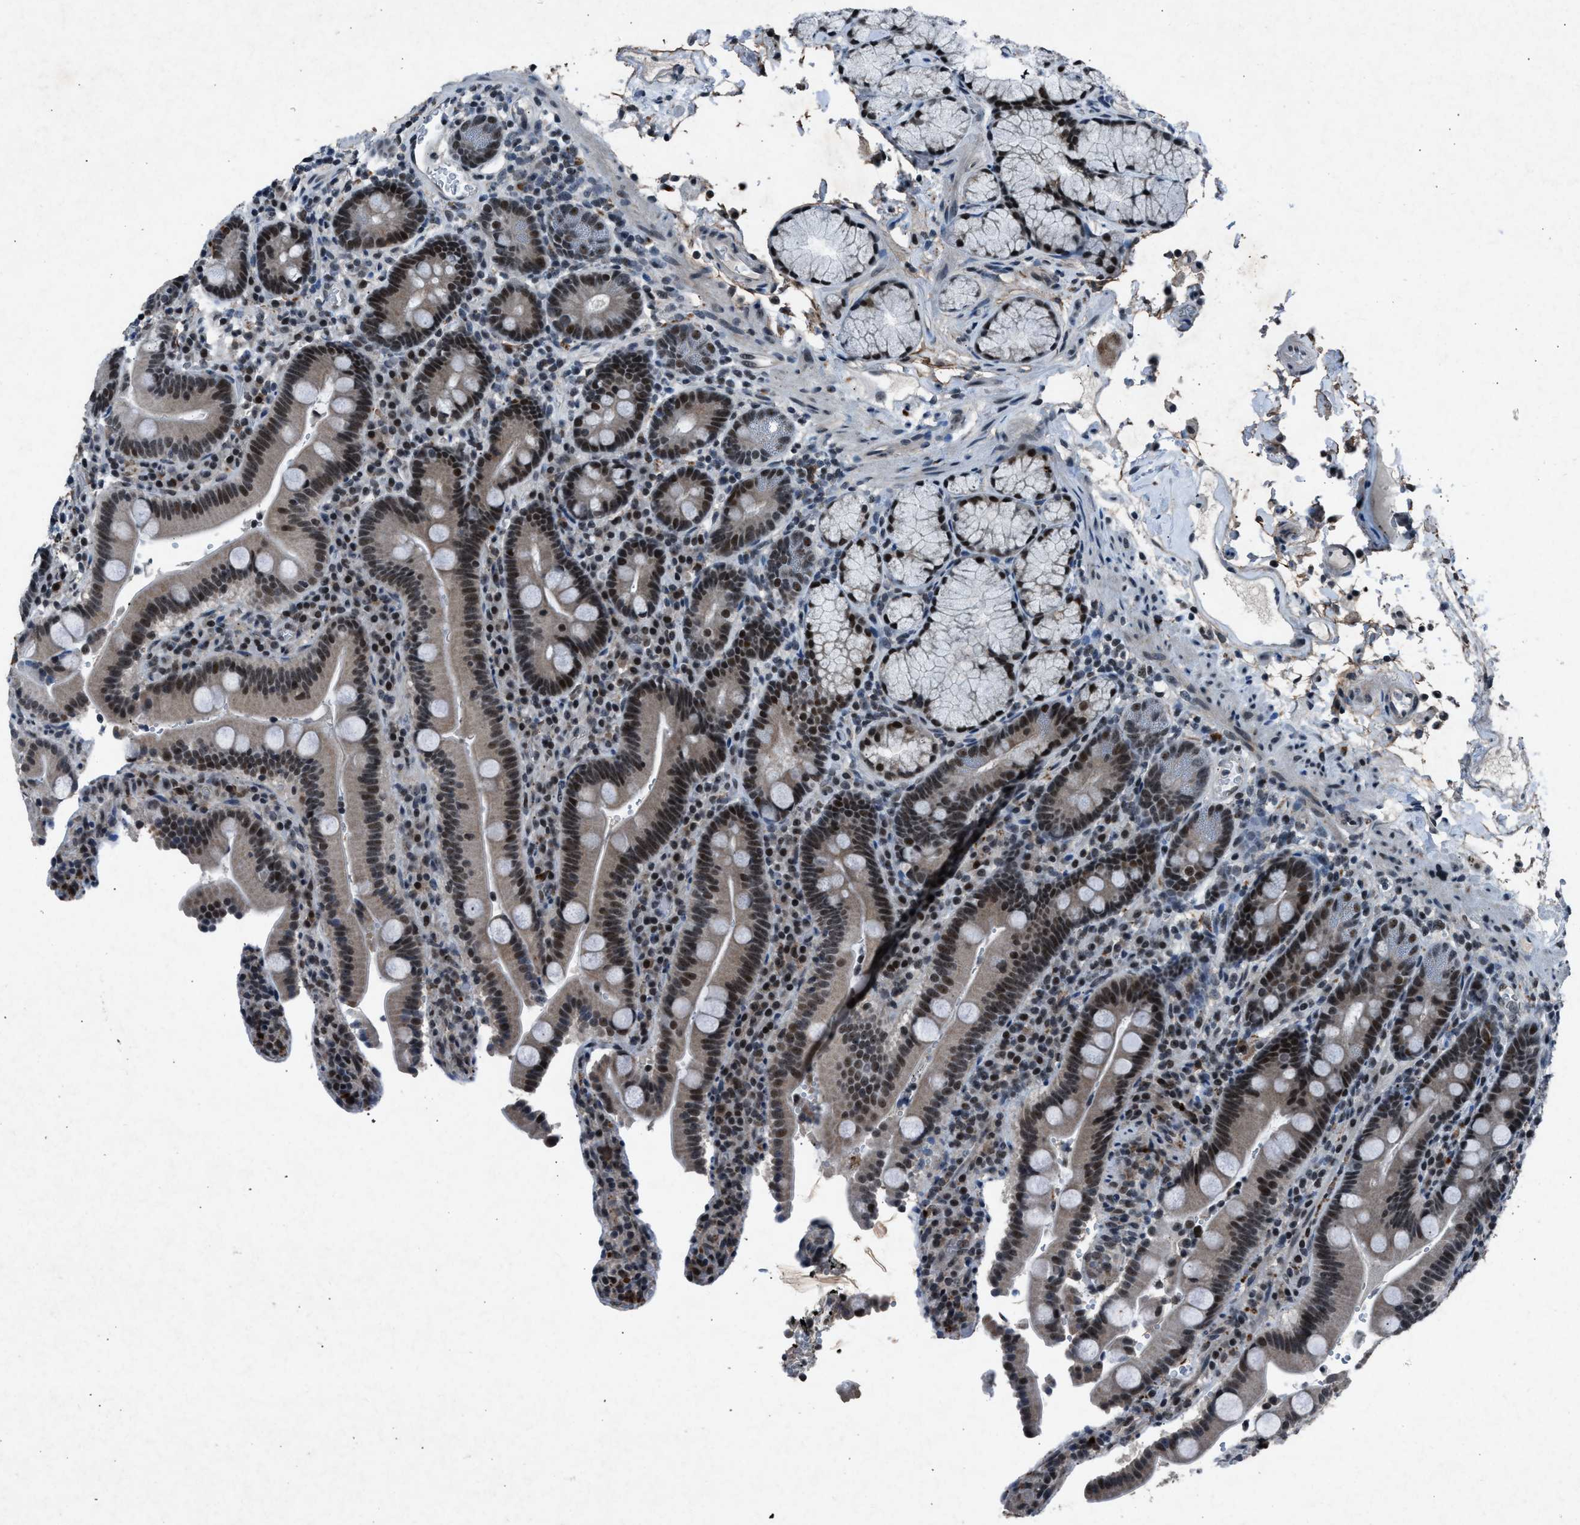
{"staining": {"intensity": "moderate", "quantity": "25%-75%", "location": "cytoplasmic/membranous,nuclear"}, "tissue": "duodenum", "cell_type": "Glandular cells", "image_type": "normal", "snomed": [{"axis": "morphology", "description": "Normal tissue, NOS"}, {"axis": "topography", "description": "Small intestine, NOS"}], "caption": "Immunohistochemistry (IHC) (DAB (3,3'-diaminobenzidine)) staining of unremarkable duodenum reveals moderate cytoplasmic/membranous,nuclear protein staining in approximately 25%-75% of glandular cells.", "gene": "ADCY1", "patient": {"sex": "female", "age": 71}}